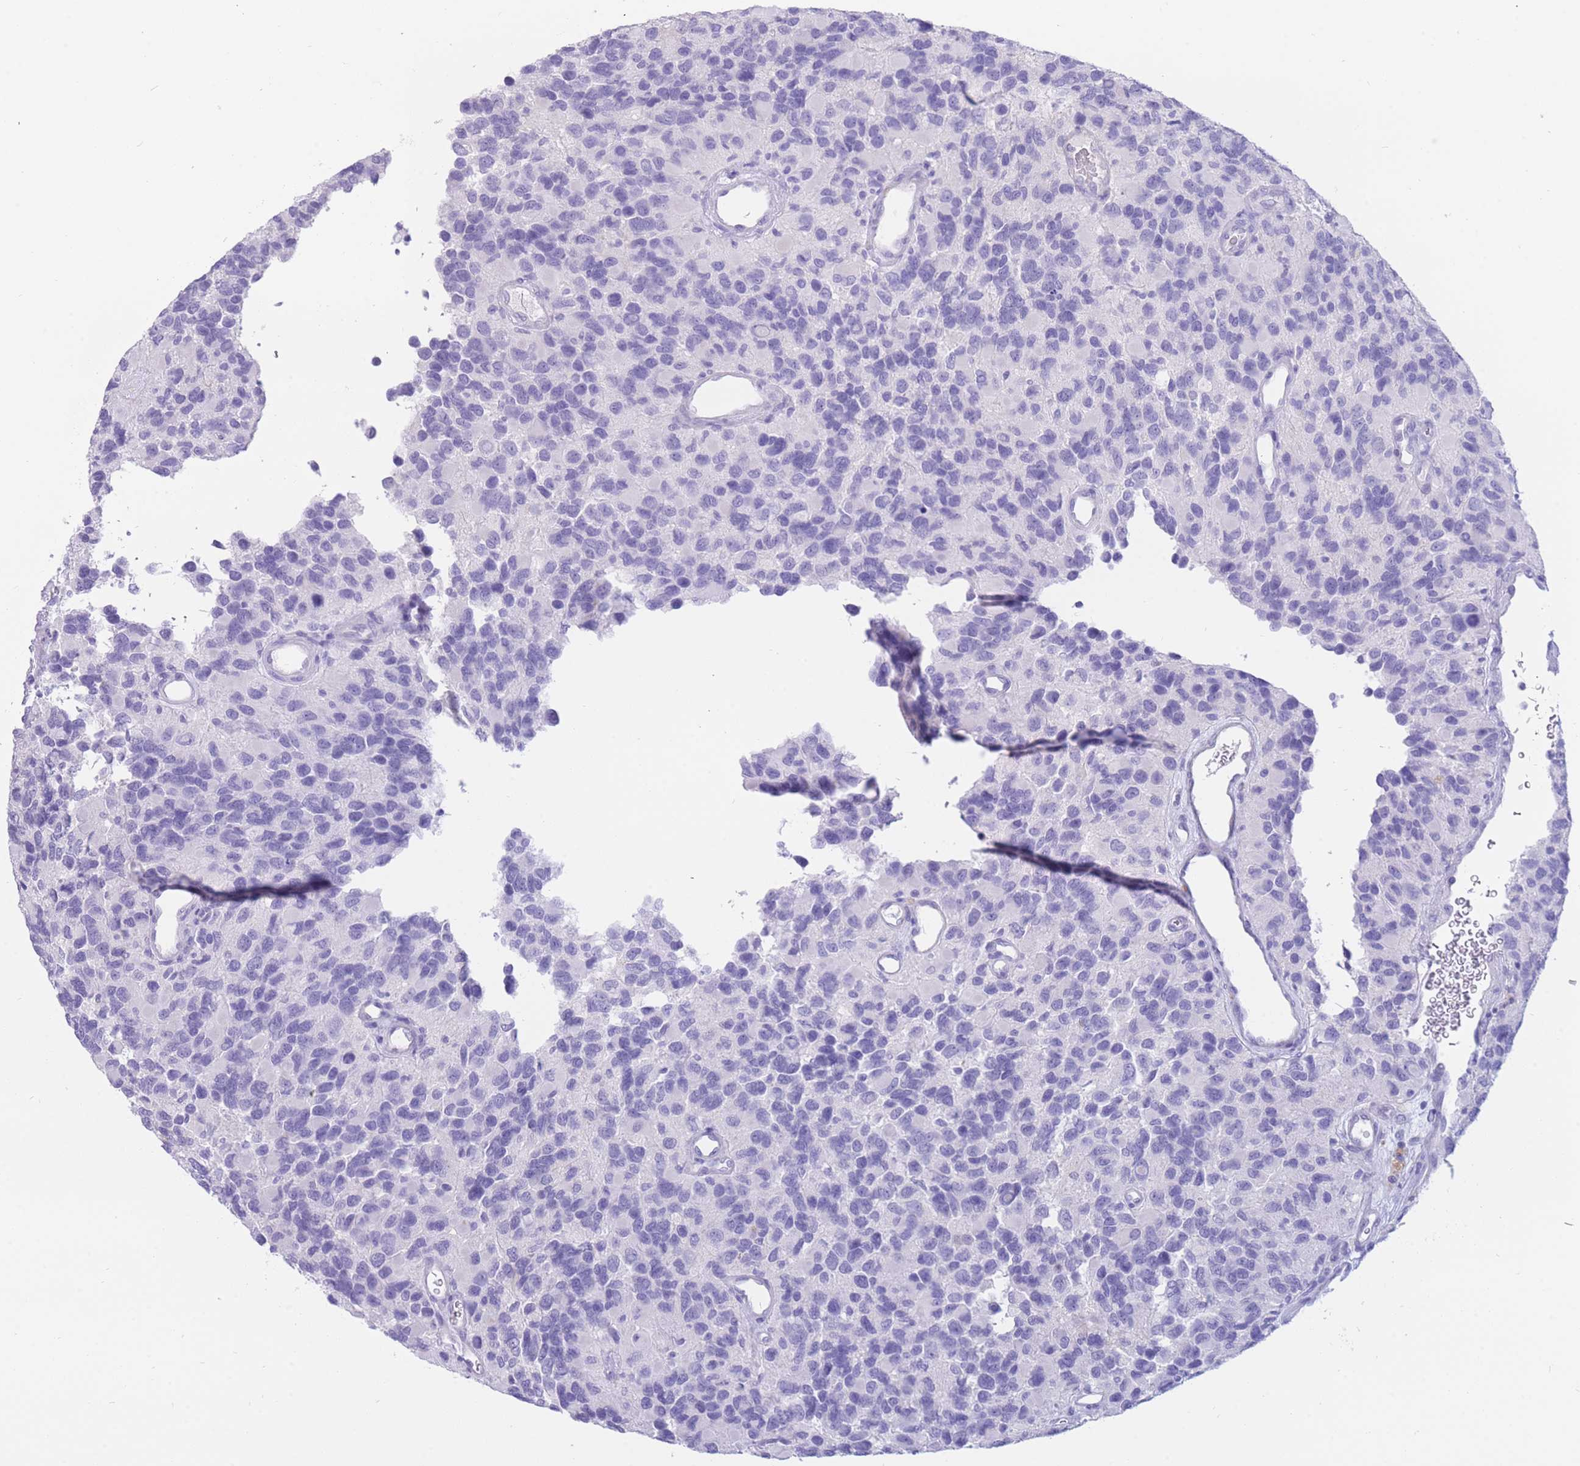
{"staining": {"intensity": "negative", "quantity": "none", "location": "none"}, "tissue": "glioma", "cell_type": "Tumor cells", "image_type": "cancer", "snomed": [{"axis": "morphology", "description": "Glioma, malignant, High grade"}, {"axis": "topography", "description": "Brain"}], "caption": "Tumor cells are negative for brown protein staining in malignant glioma (high-grade).", "gene": "SULT1A1", "patient": {"sex": "male", "age": 77}}